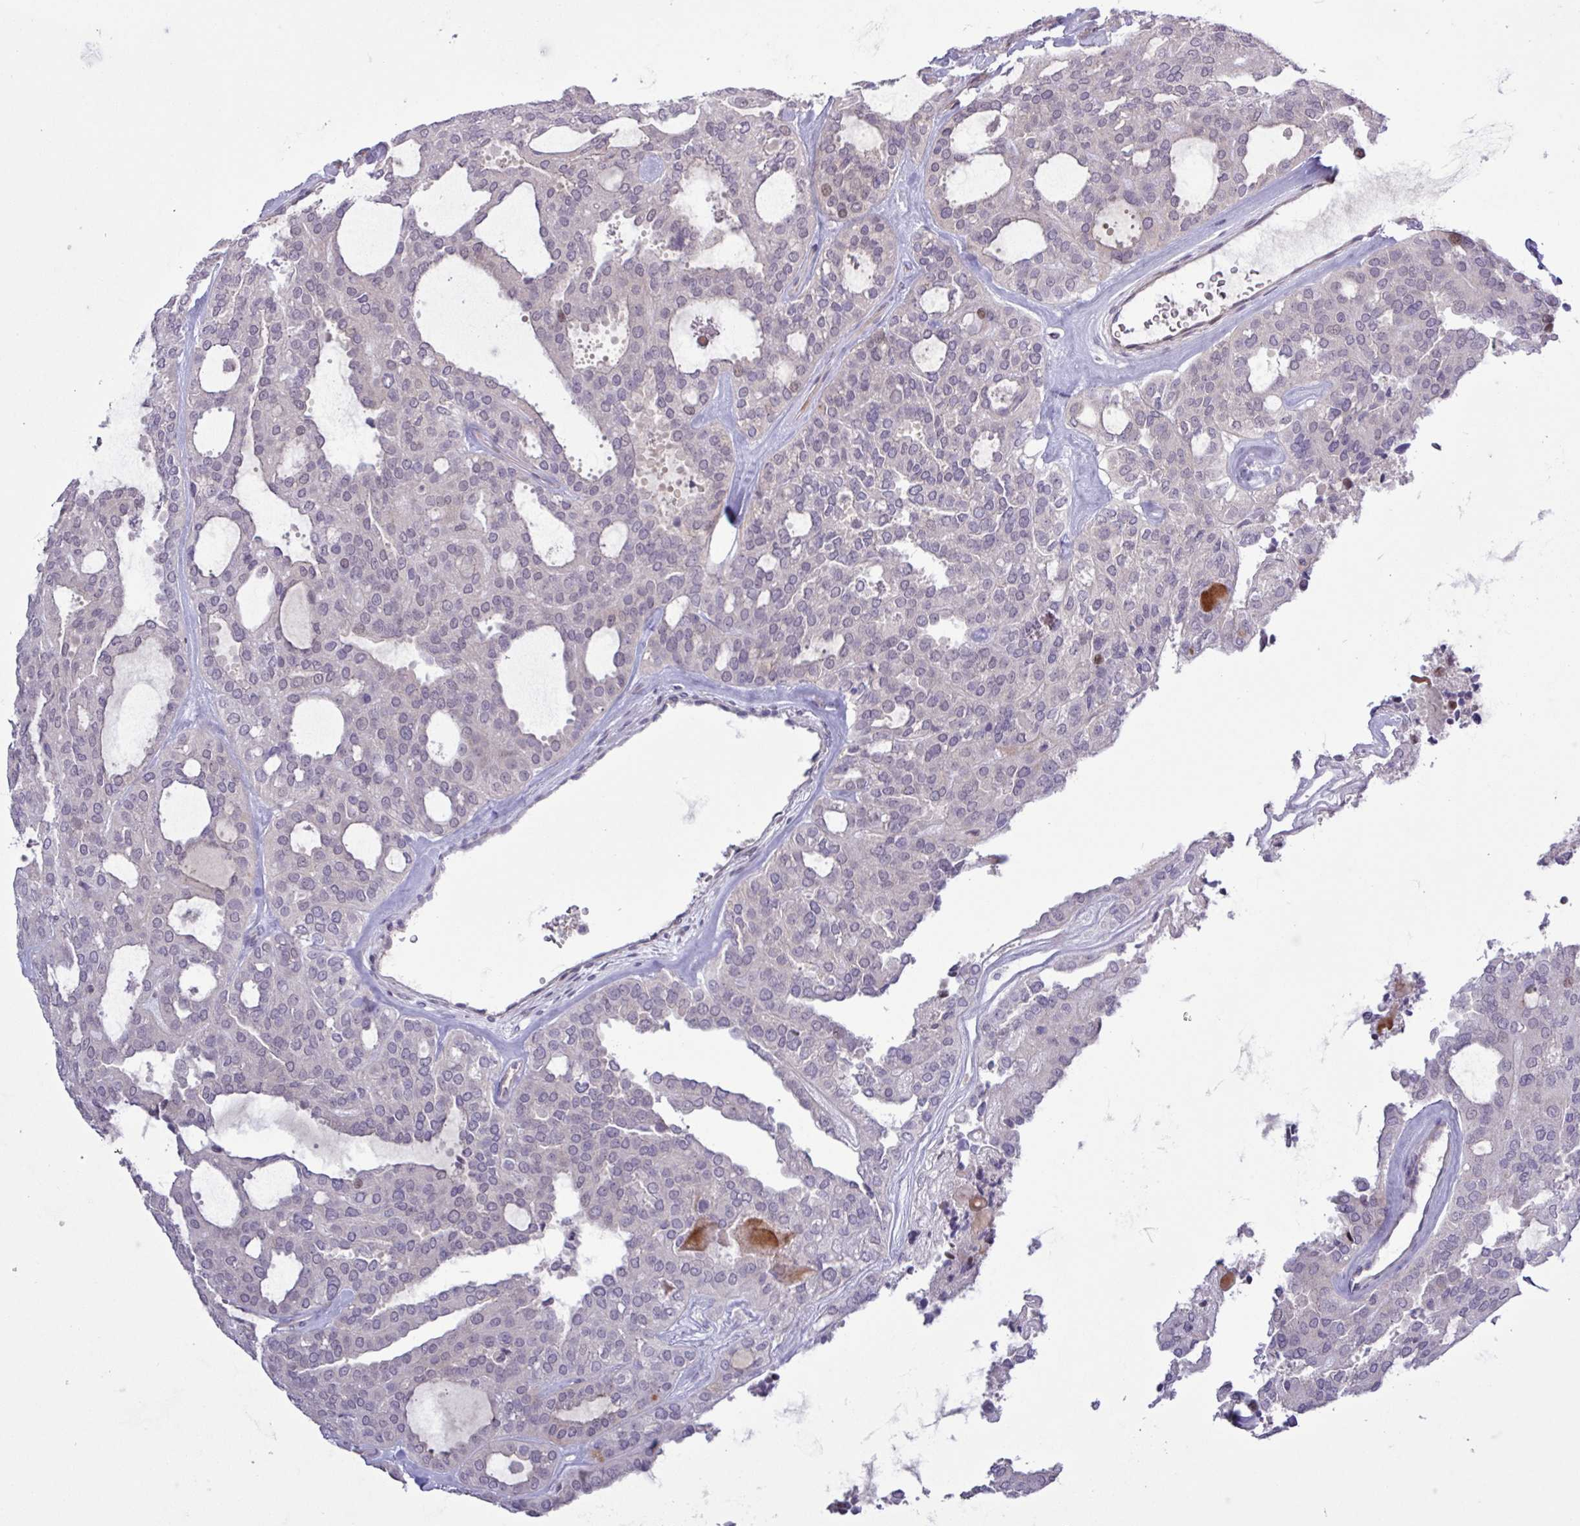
{"staining": {"intensity": "moderate", "quantity": "<25%", "location": "nuclear"}, "tissue": "thyroid cancer", "cell_type": "Tumor cells", "image_type": "cancer", "snomed": [{"axis": "morphology", "description": "Follicular adenoma carcinoma, NOS"}, {"axis": "topography", "description": "Thyroid gland"}], "caption": "Thyroid follicular adenoma carcinoma stained with a protein marker displays moderate staining in tumor cells.", "gene": "RTL3", "patient": {"sex": "male", "age": 75}}